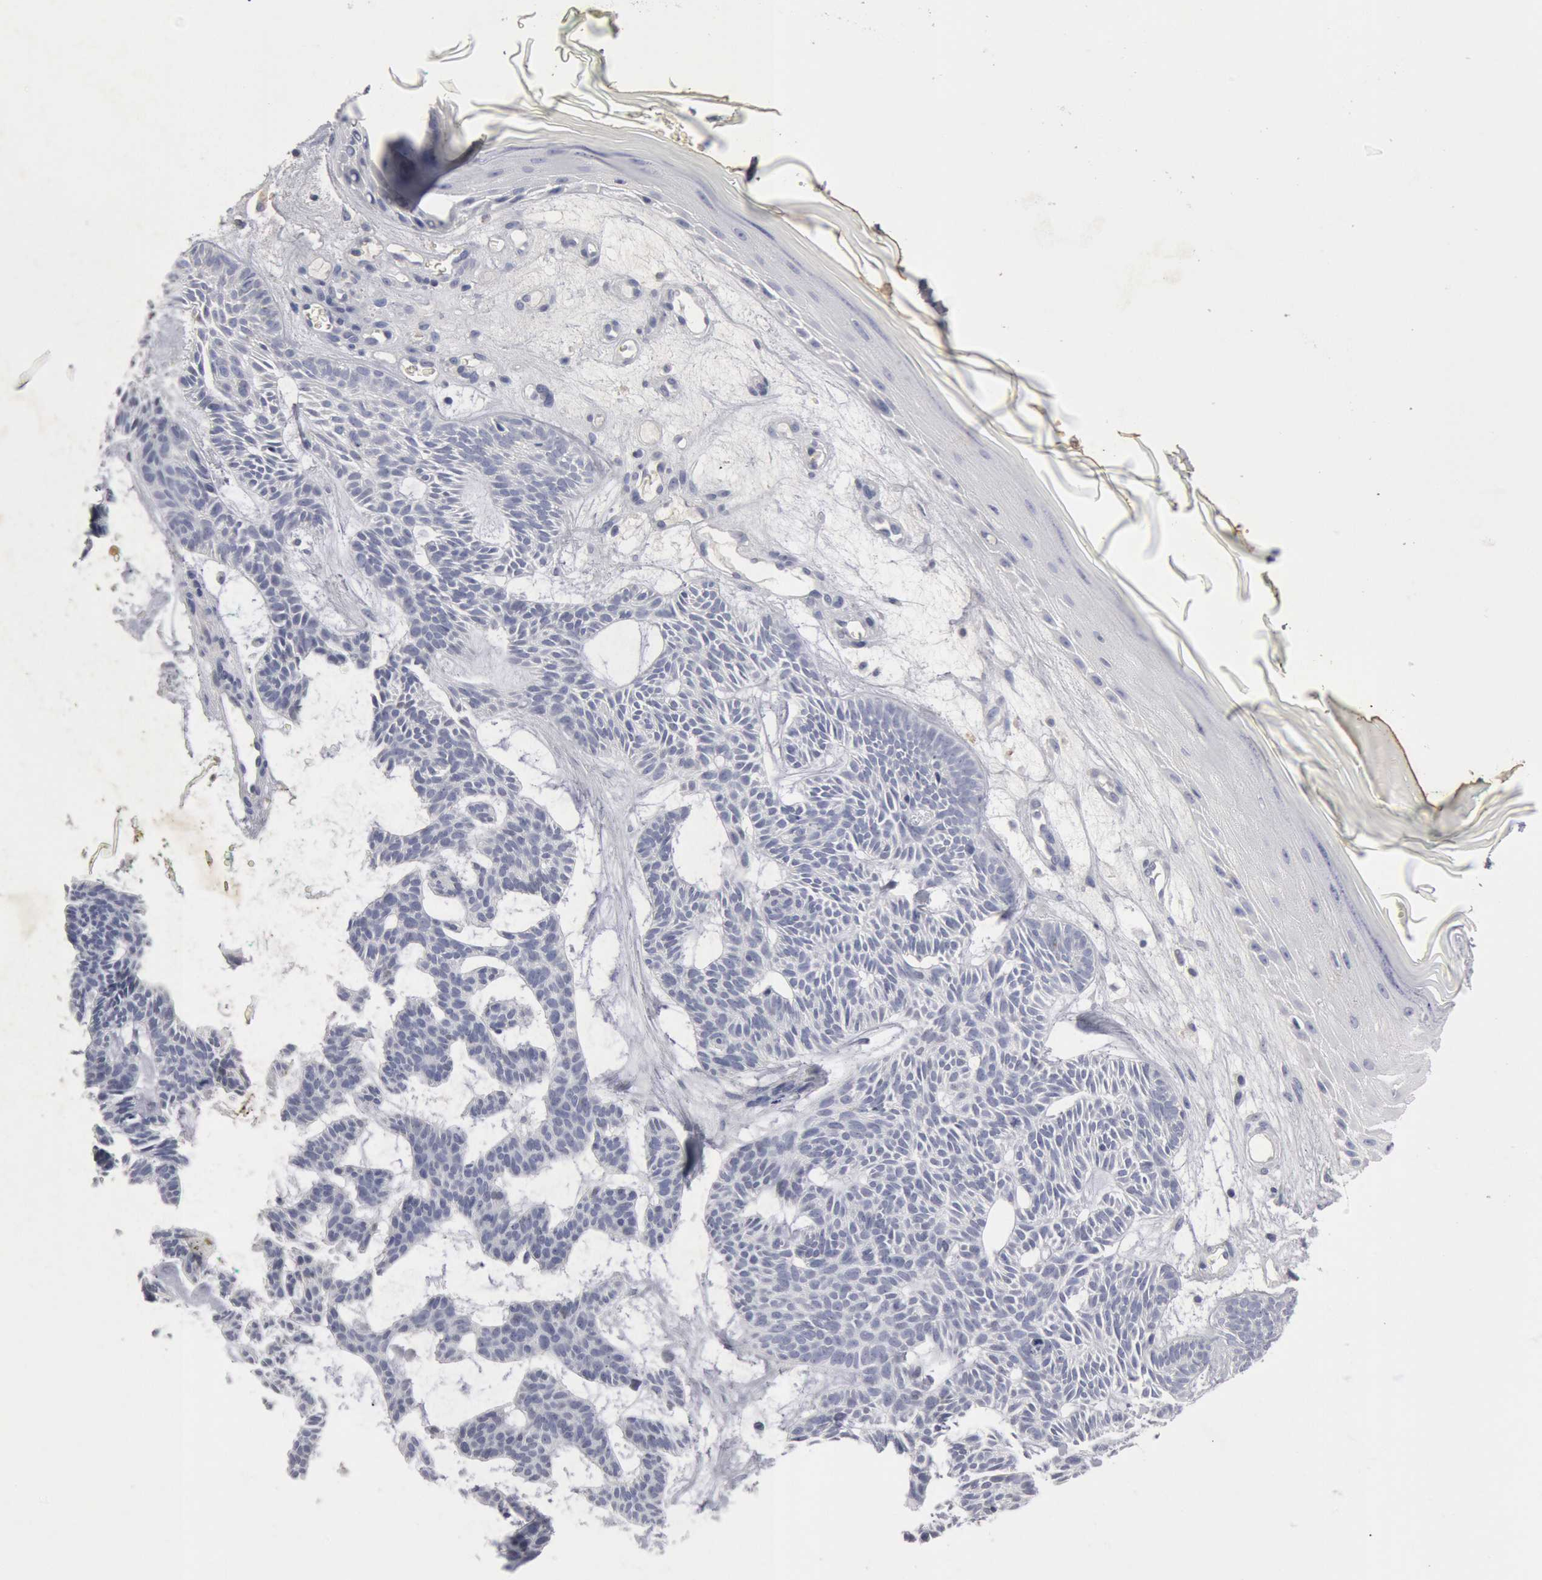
{"staining": {"intensity": "negative", "quantity": "none", "location": "none"}, "tissue": "skin cancer", "cell_type": "Tumor cells", "image_type": "cancer", "snomed": [{"axis": "morphology", "description": "Basal cell carcinoma"}, {"axis": "topography", "description": "Skin"}], "caption": "A photomicrograph of skin cancer stained for a protein exhibits no brown staining in tumor cells.", "gene": "FOXA2", "patient": {"sex": "male", "age": 75}}